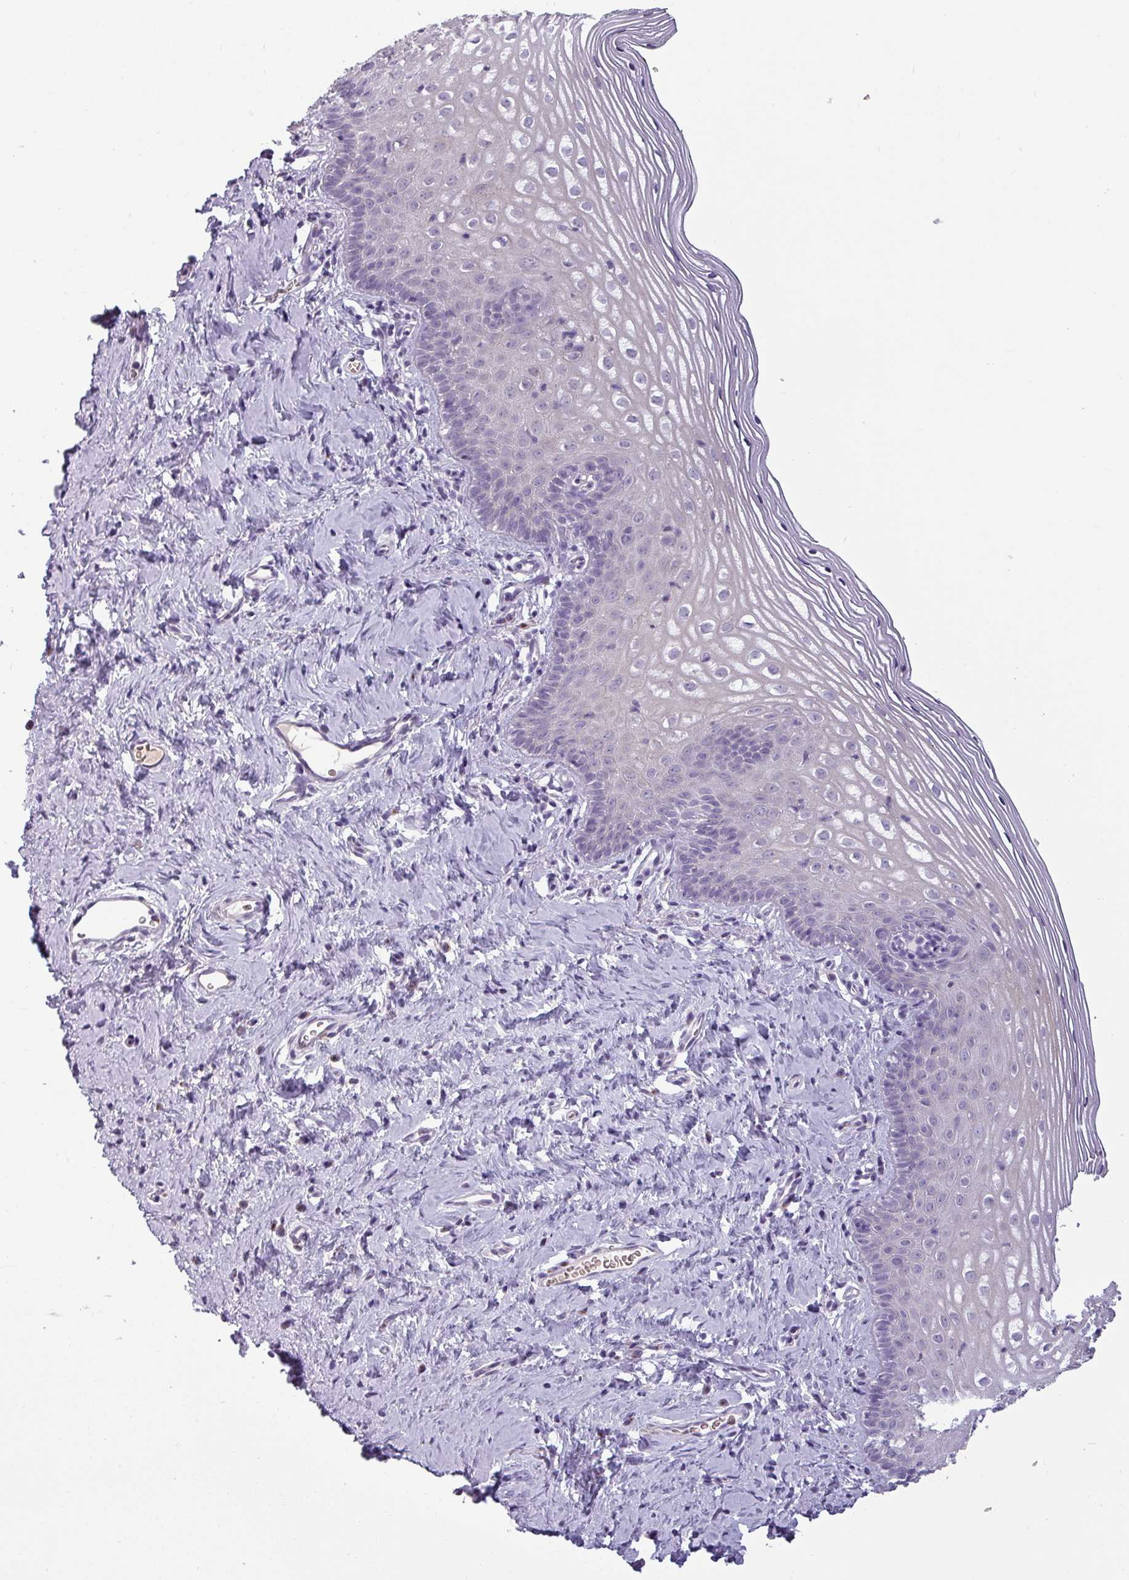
{"staining": {"intensity": "negative", "quantity": "none", "location": "none"}, "tissue": "cervix", "cell_type": "Glandular cells", "image_type": "normal", "snomed": [{"axis": "morphology", "description": "Normal tissue, NOS"}, {"axis": "topography", "description": "Cervix"}], "caption": "The photomicrograph displays no staining of glandular cells in benign cervix.", "gene": "SLC26A9", "patient": {"sex": "female", "age": 44}}